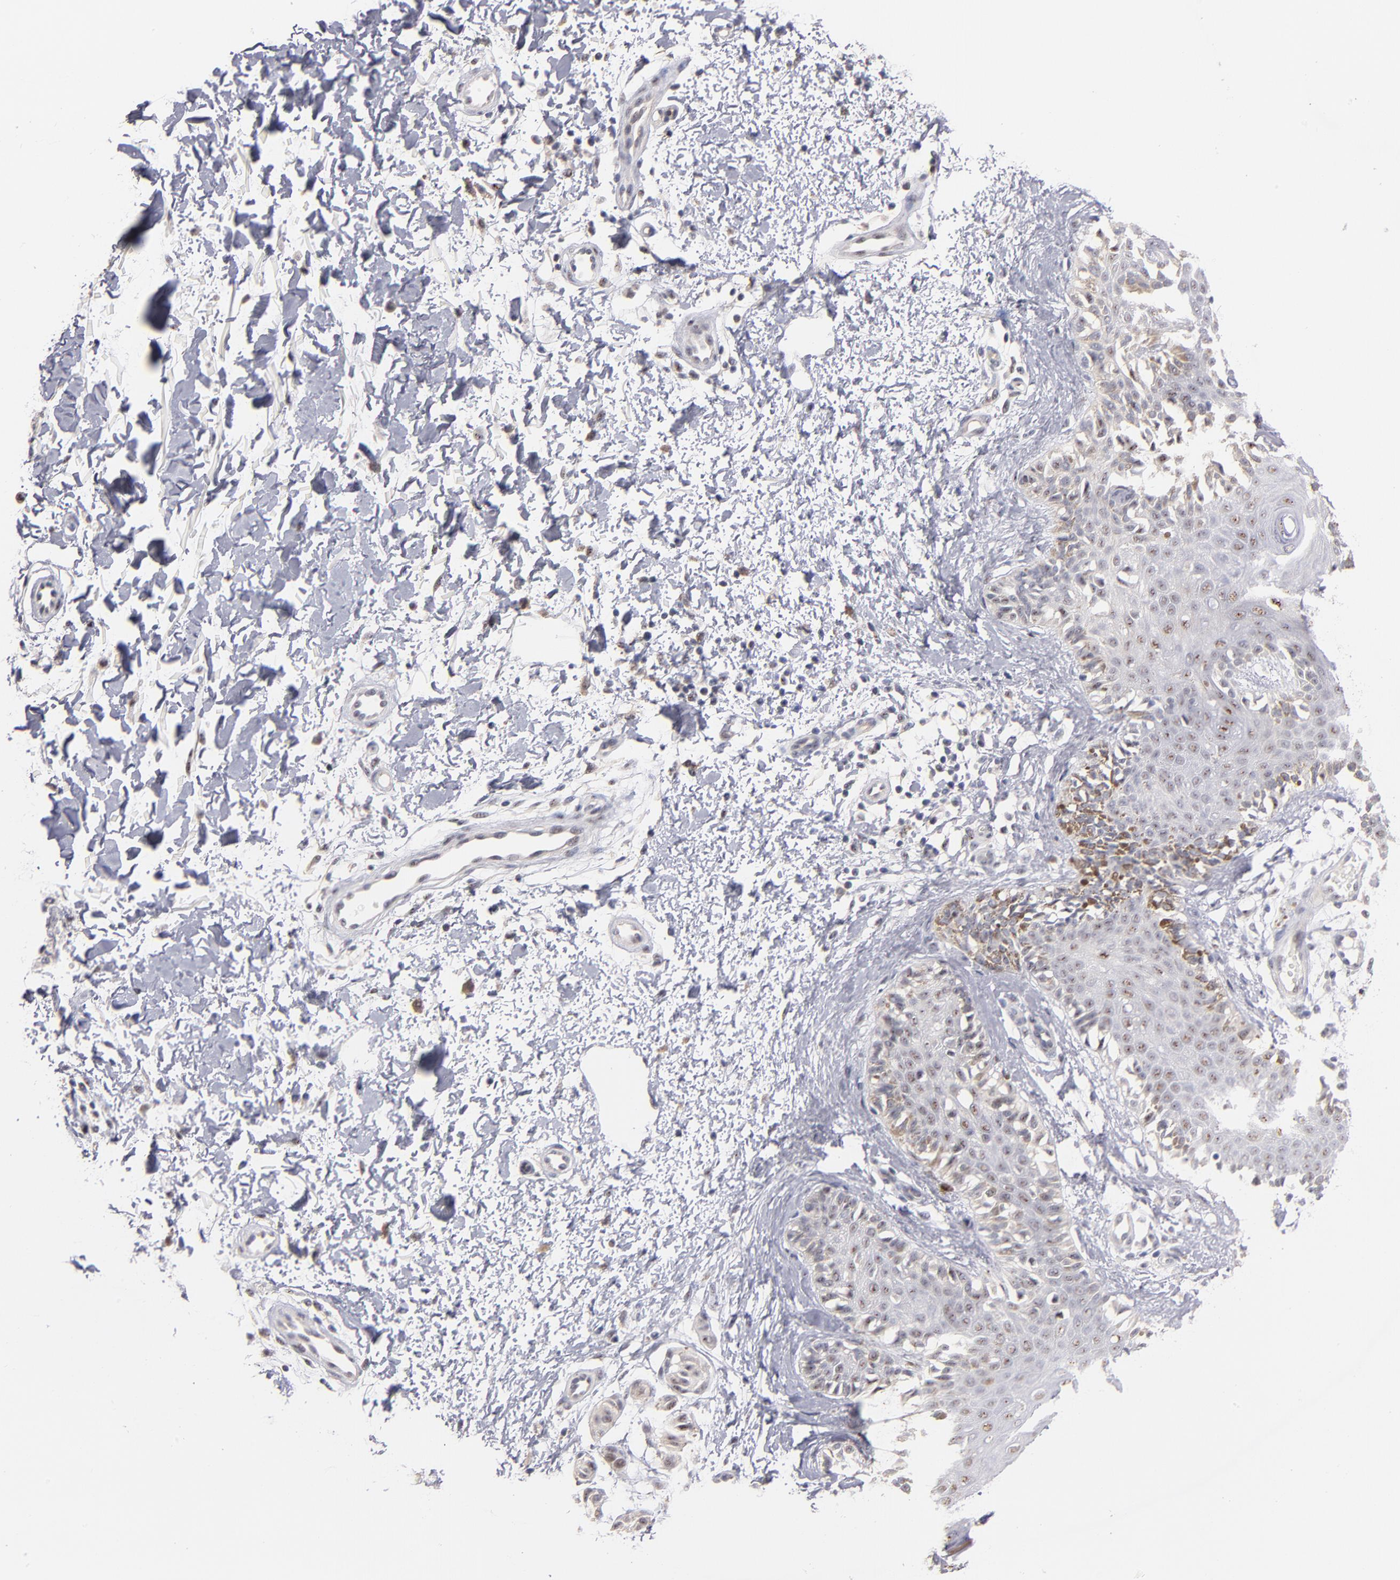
{"staining": {"intensity": "weak", "quantity": "25%-75%", "location": "cytoplasmic/membranous"}, "tissue": "melanoma", "cell_type": "Tumor cells", "image_type": "cancer", "snomed": [{"axis": "morphology", "description": "Normal tissue, NOS"}, {"axis": "morphology", "description": "Malignant melanoma, NOS"}, {"axis": "topography", "description": "Skin"}], "caption": "Approximately 25%-75% of tumor cells in malignant melanoma show weak cytoplasmic/membranous protein positivity as visualized by brown immunohistochemical staining.", "gene": "RAF1", "patient": {"sex": "male", "age": 83}}